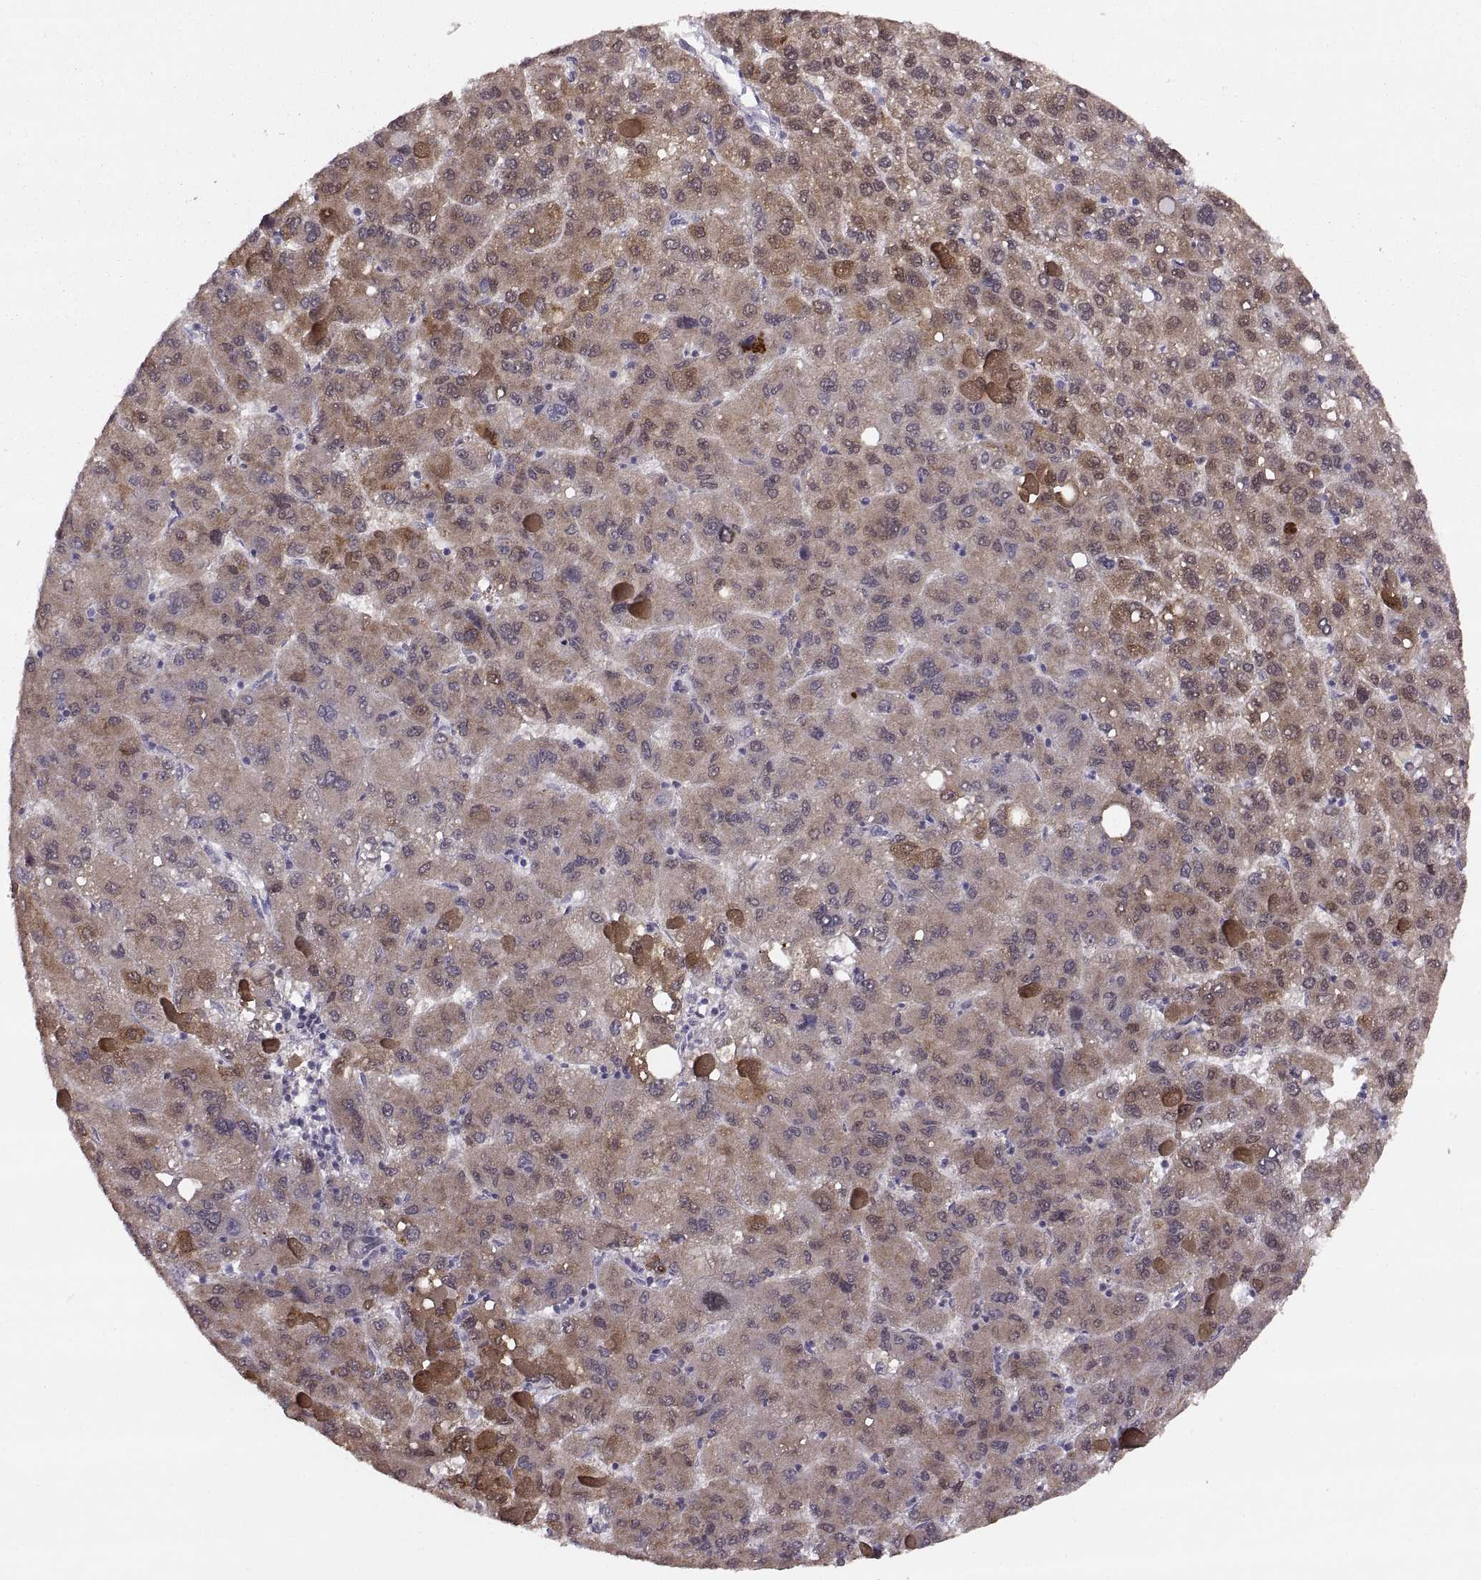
{"staining": {"intensity": "moderate", "quantity": "25%-75%", "location": "cytoplasmic/membranous"}, "tissue": "liver cancer", "cell_type": "Tumor cells", "image_type": "cancer", "snomed": [{"axis": "morphology", "description": "Carcinoma, Hepatocellular, NOS"}, {"axis": "topography", "description": "Liver"}], "caption": "High-magnification brightfield microscopy of hepatocellular carcinoma (liver) stained with DAB (brown) and counterstained with hematoxylin (blue). tumor cells exhibit moderate cytoplasmic/membranous staining is seen in approximately25%-75% of cells. The protein of interest is stained brown, and the nuclei are stained in blue (DAB (3,3'-diaminobenzidine) IHC with brightfield microscopy, high magnification).", "gene": "ADH6", "patient": {"sex": "female", "age": 82}}